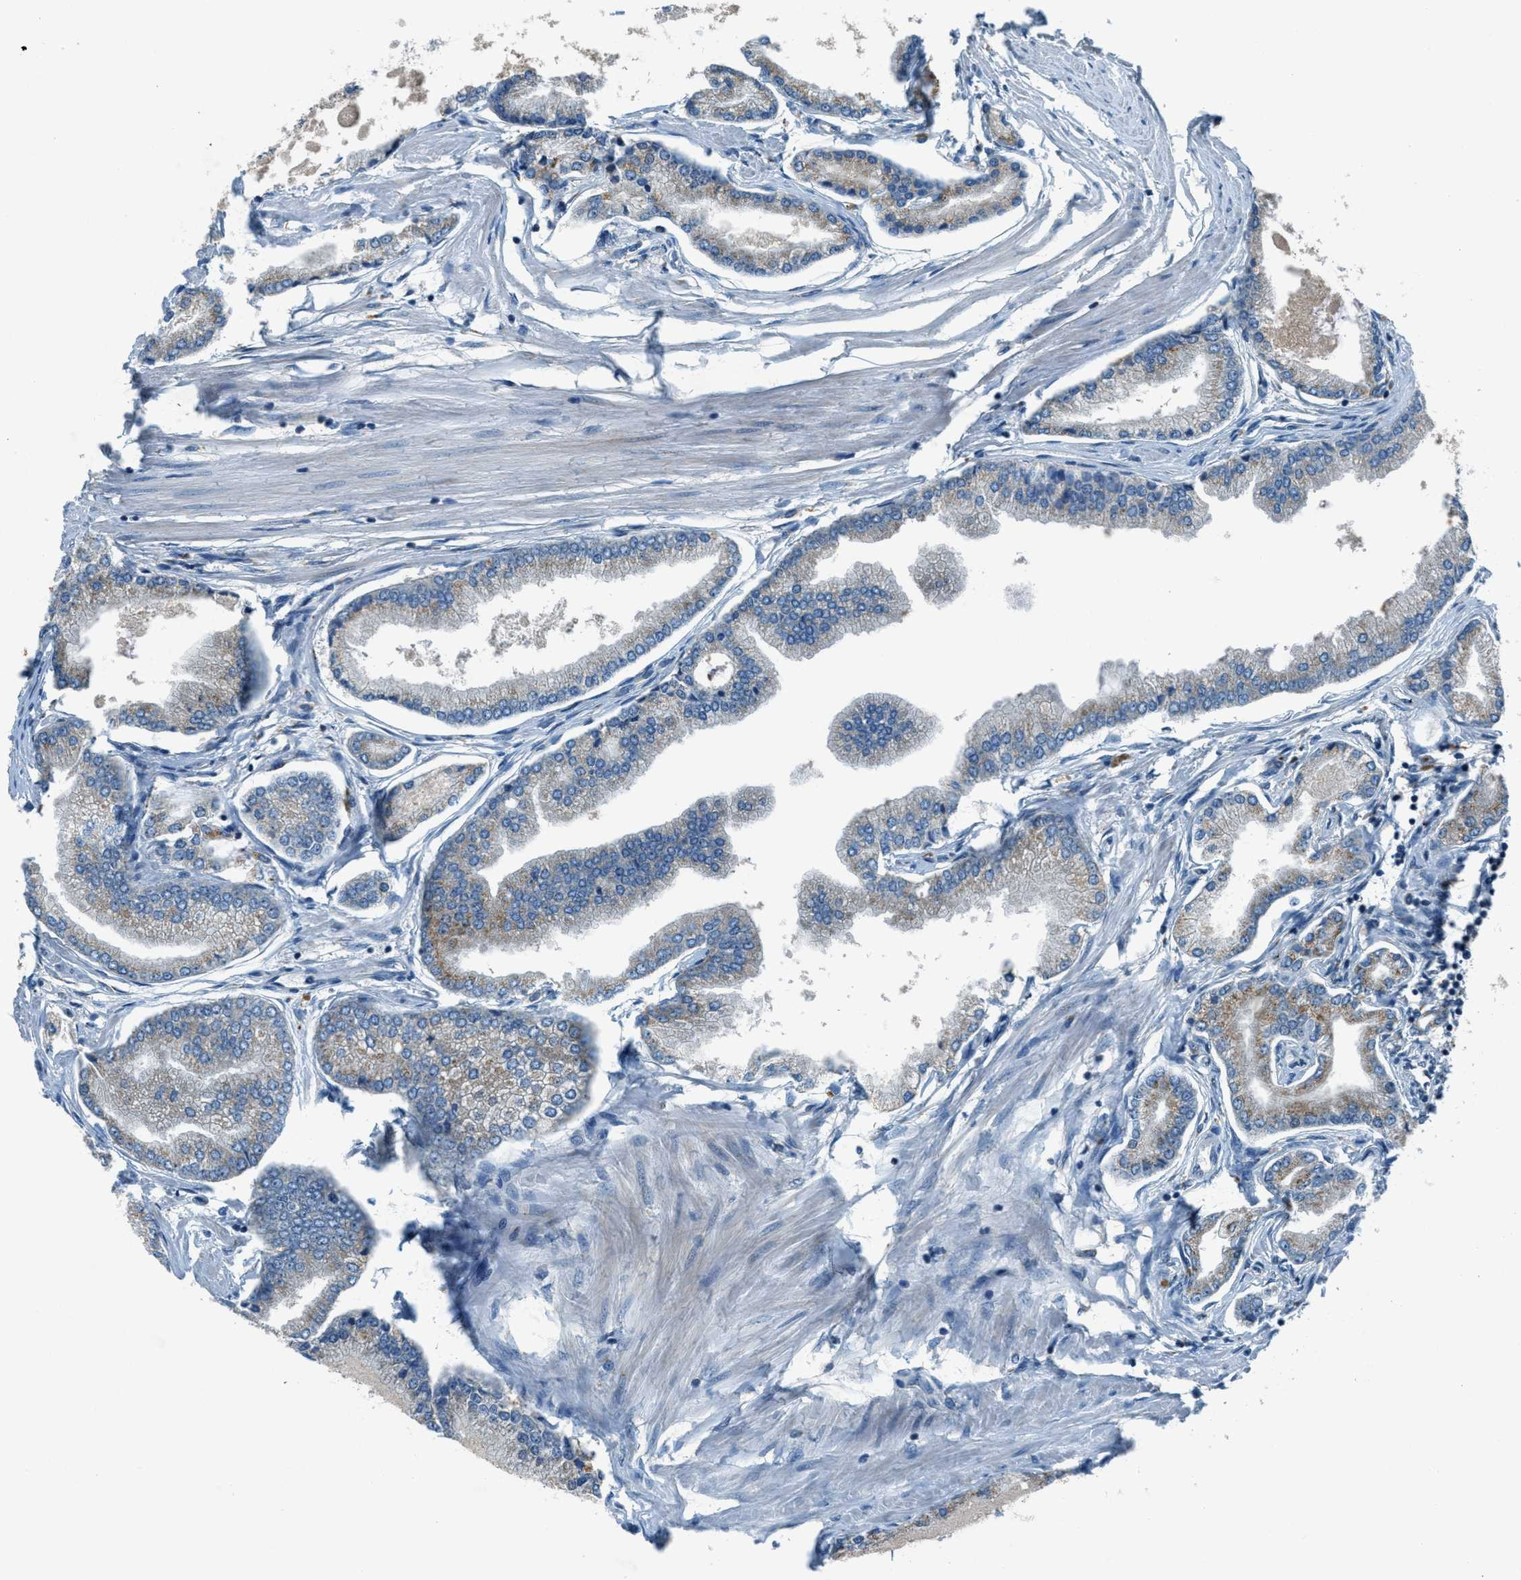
{"staining": {"intensity": "weak", "quantity": "<25%", "location": "cytoplasmic/membranous"}, "tissue": "prostate cancer", "cell_type": "Tumor cells", "image_type": "cancer", "snomed": [{"axis": "morphology", "description": "Adenocarcinoma, High grade"}, {"axis": "topography", "description": "Prostate"}], "caption": "Immunohistochemistry of prostate high-grade adenocarcinoma reveals no positivity in tumor cells.", "gene": "BCKDK", "patient": {"sex": "male", "age": 61}}